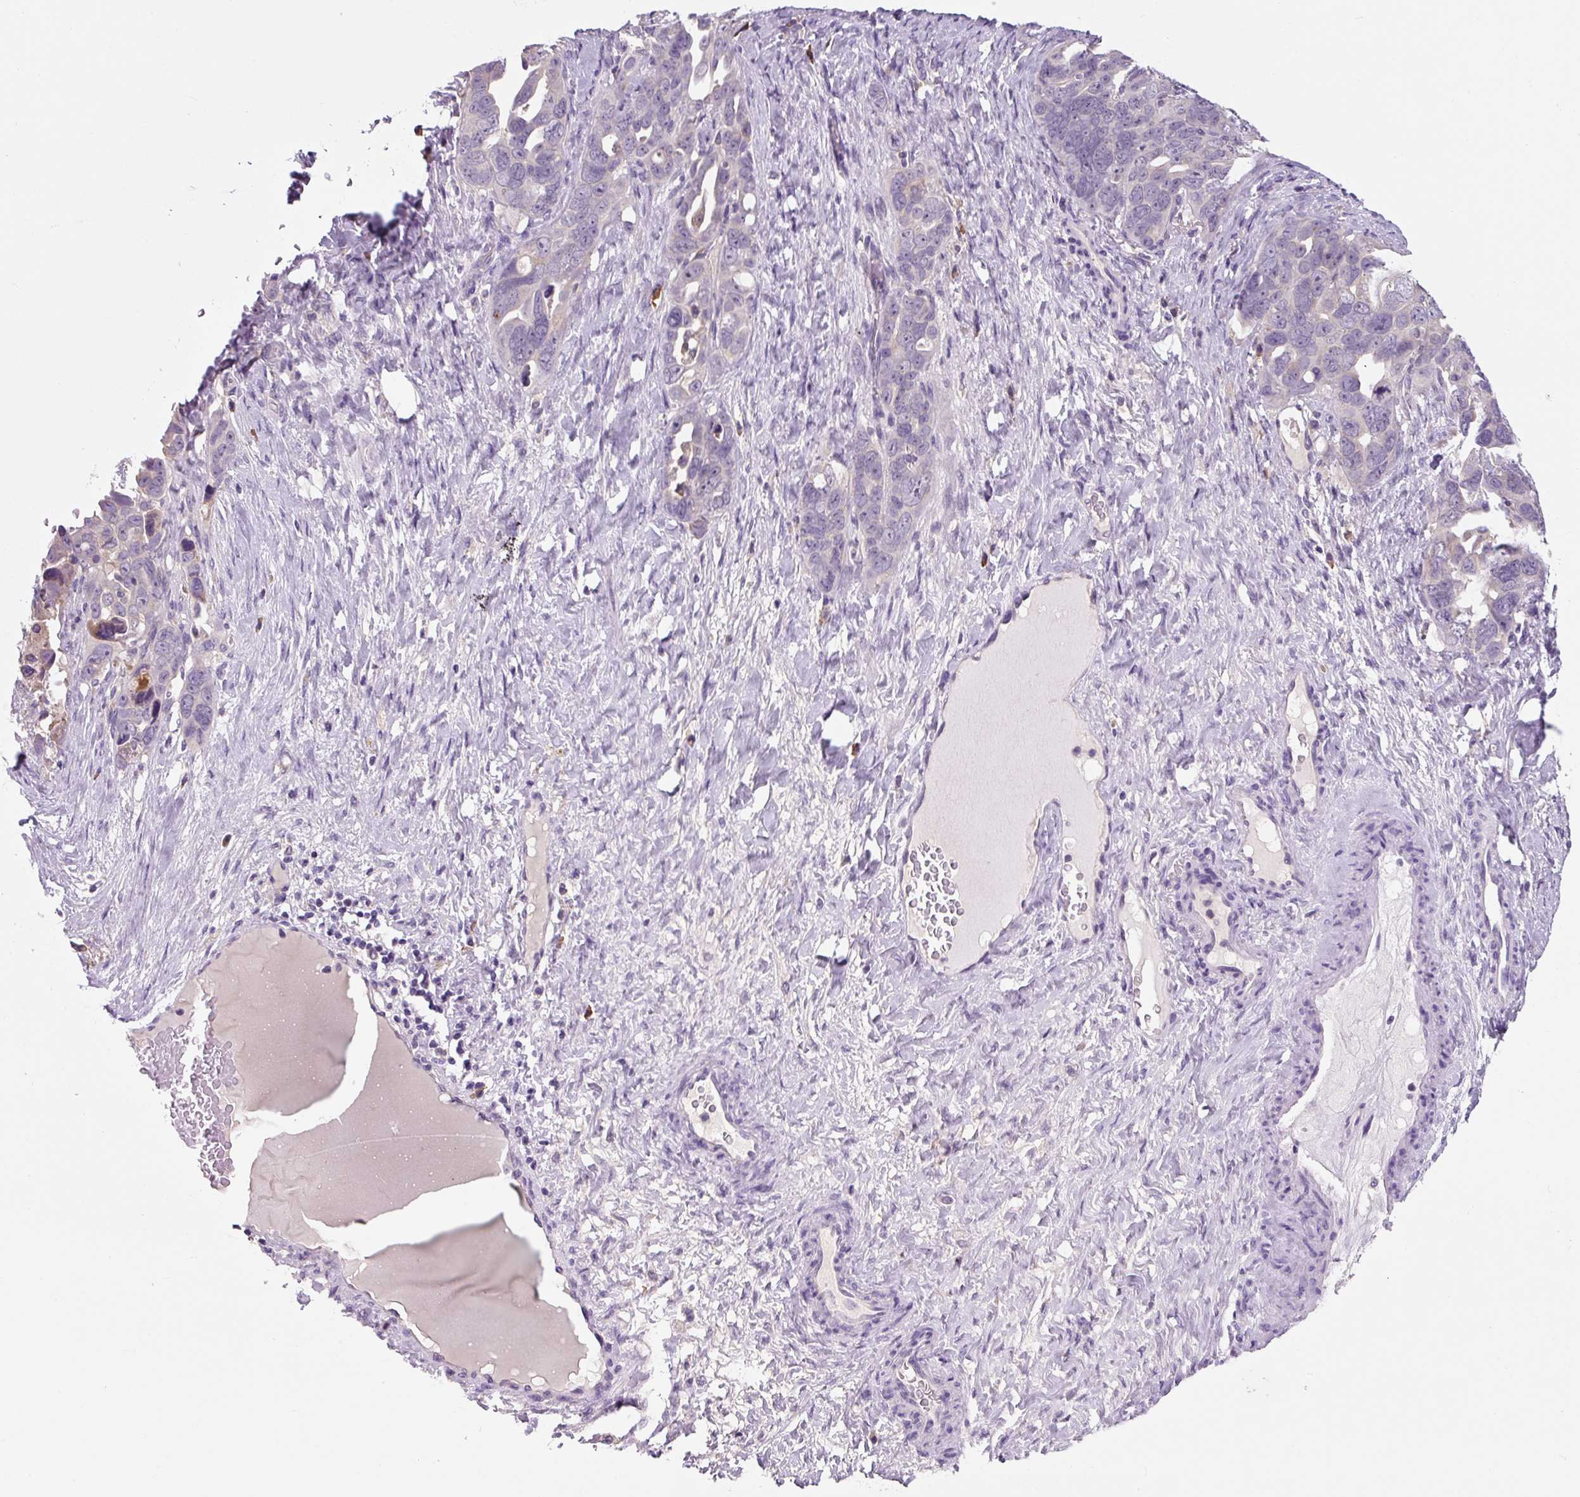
{"staining": {"intensity": "negative", "quantity": "none", "location": "none"}, "tissue": "ovarian cancer", "cell_type": "Tumor cells", "image_type": "cancer", "snomed": [{"axis": "morphology", "description": "Cystadenocarcinoma, serous, NOS"}, {"axis": "topography", "description": "Ovary"}], "caption": "Tumor cells show no significant positivity in ovarian cancer.", "gene": "FZD5", "patient": {"sex": "female", "age": 63}}